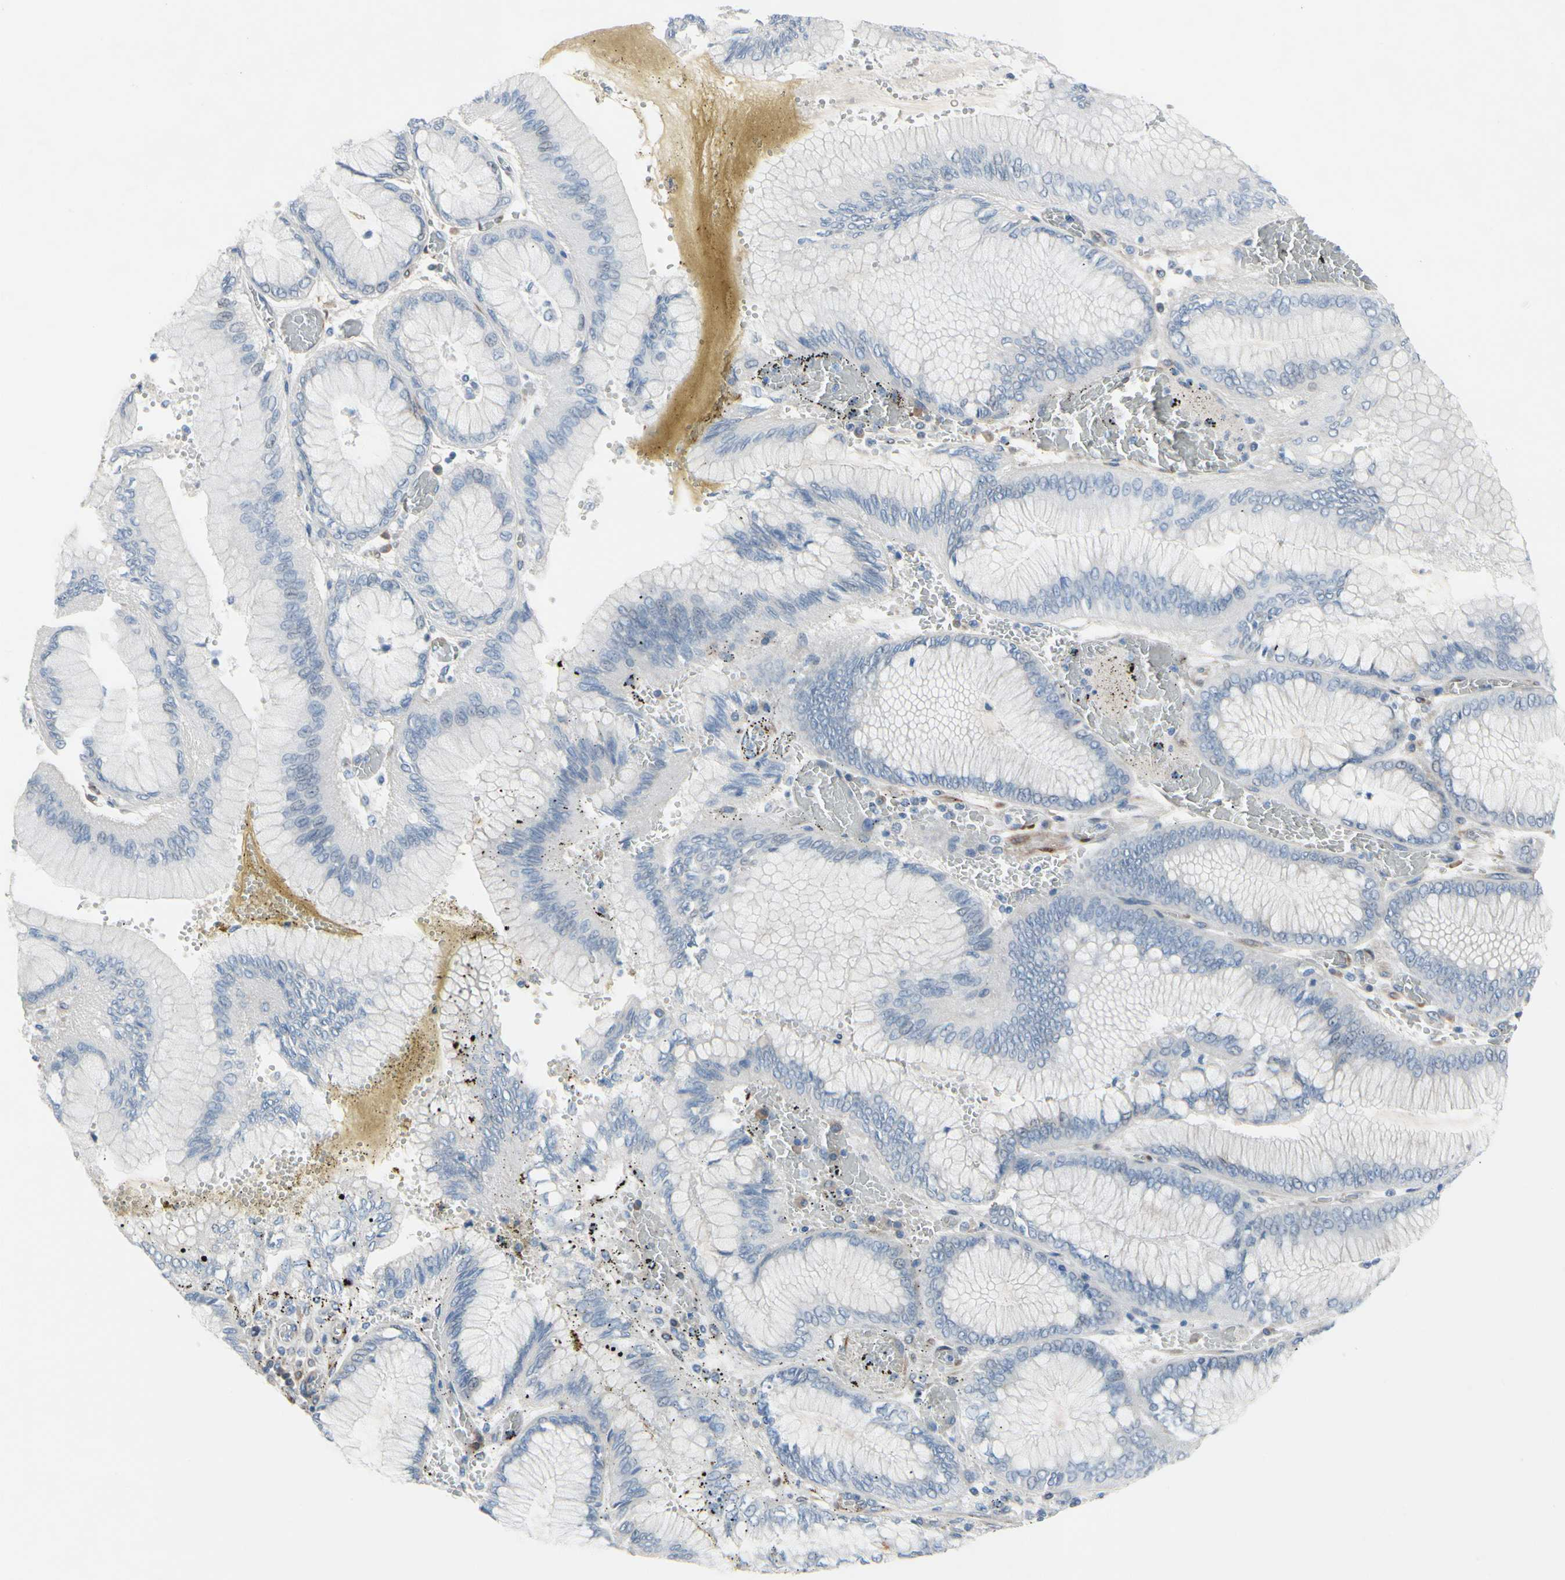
{"staining": {"intensity": "negative", "quantity": "none", "location": "none"}, "tissue": "stomach cancer", "cell_type": "Tumor cells", "image_type": "cancer", "snomed": [{"axis": "morphology", "description": "Normal tissue, NOS"}, {"axis": "morphology", "description": "Adenocarcinoma, NOS"}, {"axis": "topography", "description": "Stomach, upper"}, {"axis": "topography", "description": "Stomach"}], "caption": "Adenocarcinoma (stomach) was stained to show a protein in brown. There is no significant staining in tumor cells.", "gene": "MAP2", "patient": {"sex": "male", "age": 76}}